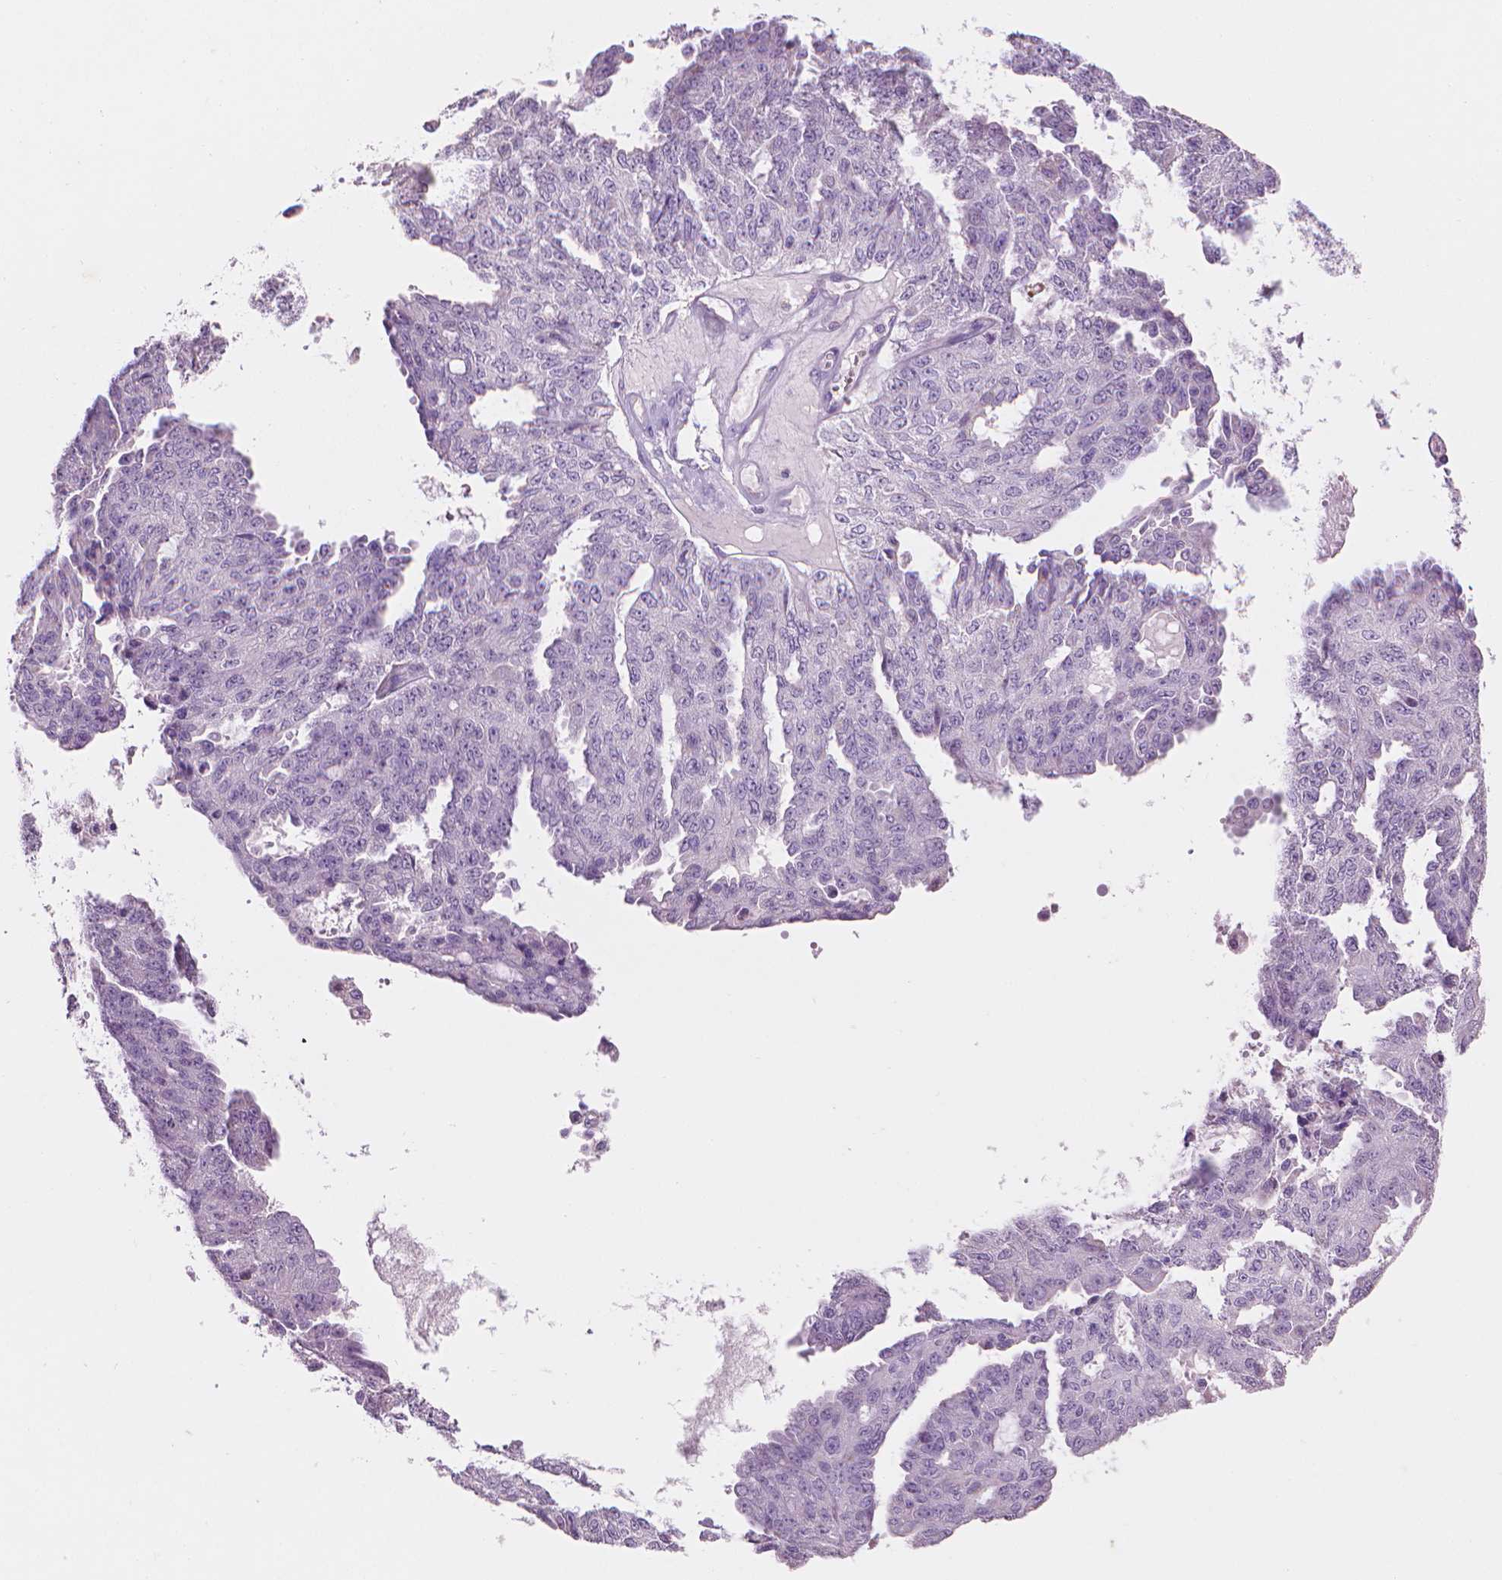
{"staining": {"intensity": "negative", "quantity": "none", "location": "none"}, "tissue": "ovarian cancer", "cell_type": "Tumor cells", "image_type": "cancer", "snomed": [{"axis": "morphology", "description": "Cystadenocarcinoma, serous, NOS"}, {"axis": "topography", "description": "Ovary"}], "caption": "This is an immunohistochemistry micrograph of serous cystadenocarcinoma (ovarian). There is no positivity in tumor cells.", "gene": "MLANA", "patient": {"sex": "female", "age": 71}}